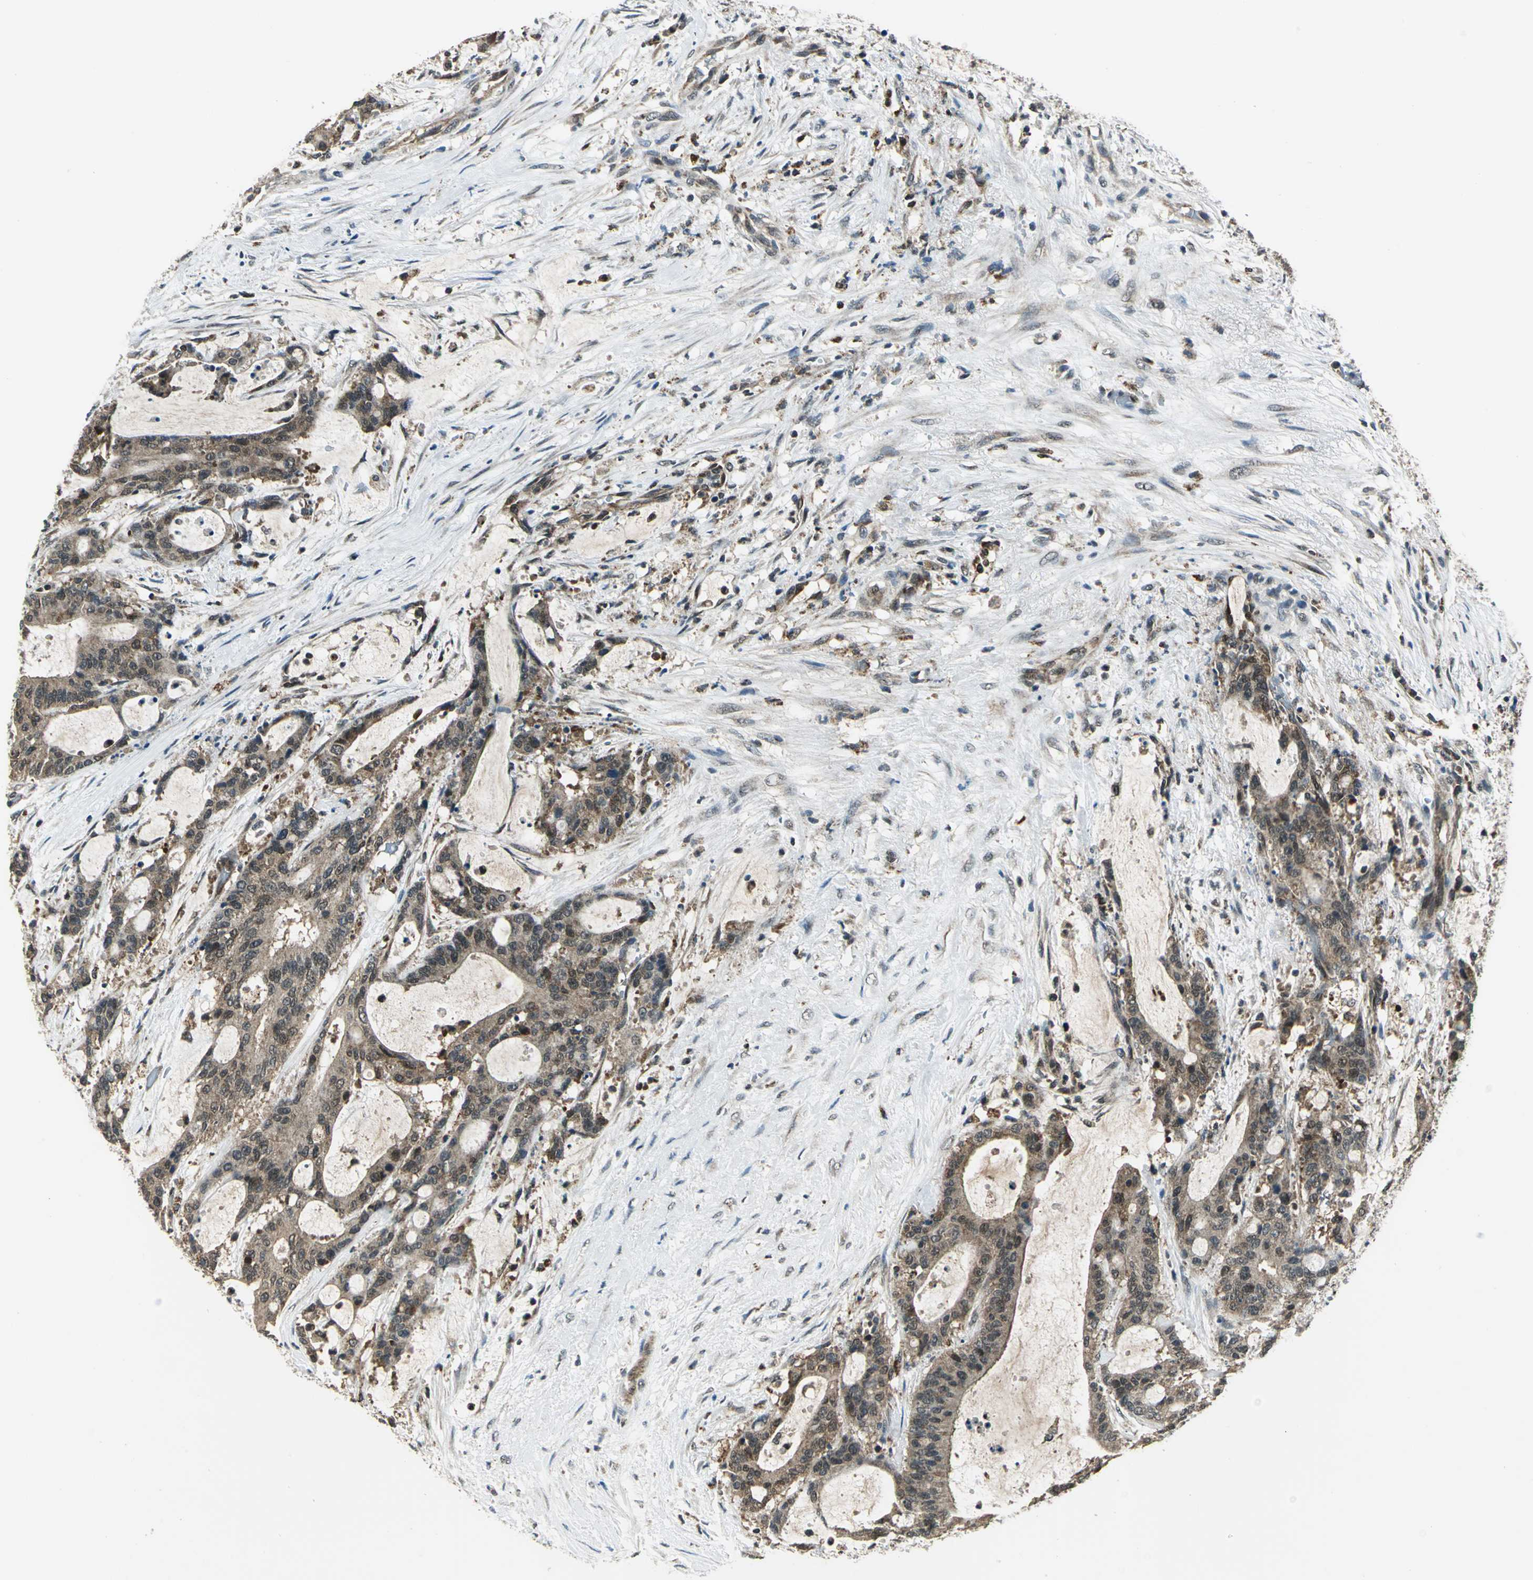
{"staining": {"intensity": "moderate", "quantity": ">75%", "location": "cytoplasmic/membranous,nuclear"}, "tissue": "liver cancer", "cell_type": "Tumor cells", "image_type": "cancer", "snomed": [{"axis": "morphology", "description": "Cholangiocarcinoma"}, {"axis": "topography", "description": "Liver"}], "caption": "DAB immunohistochemical staining of human liver cholangiocarcinoma displays moderate cytoplasmic/membranous and nuclear protein expression in about >75% of tumor cells.", "gene": "NUDT2", "patient": {"sex": "female", "age": 73}}